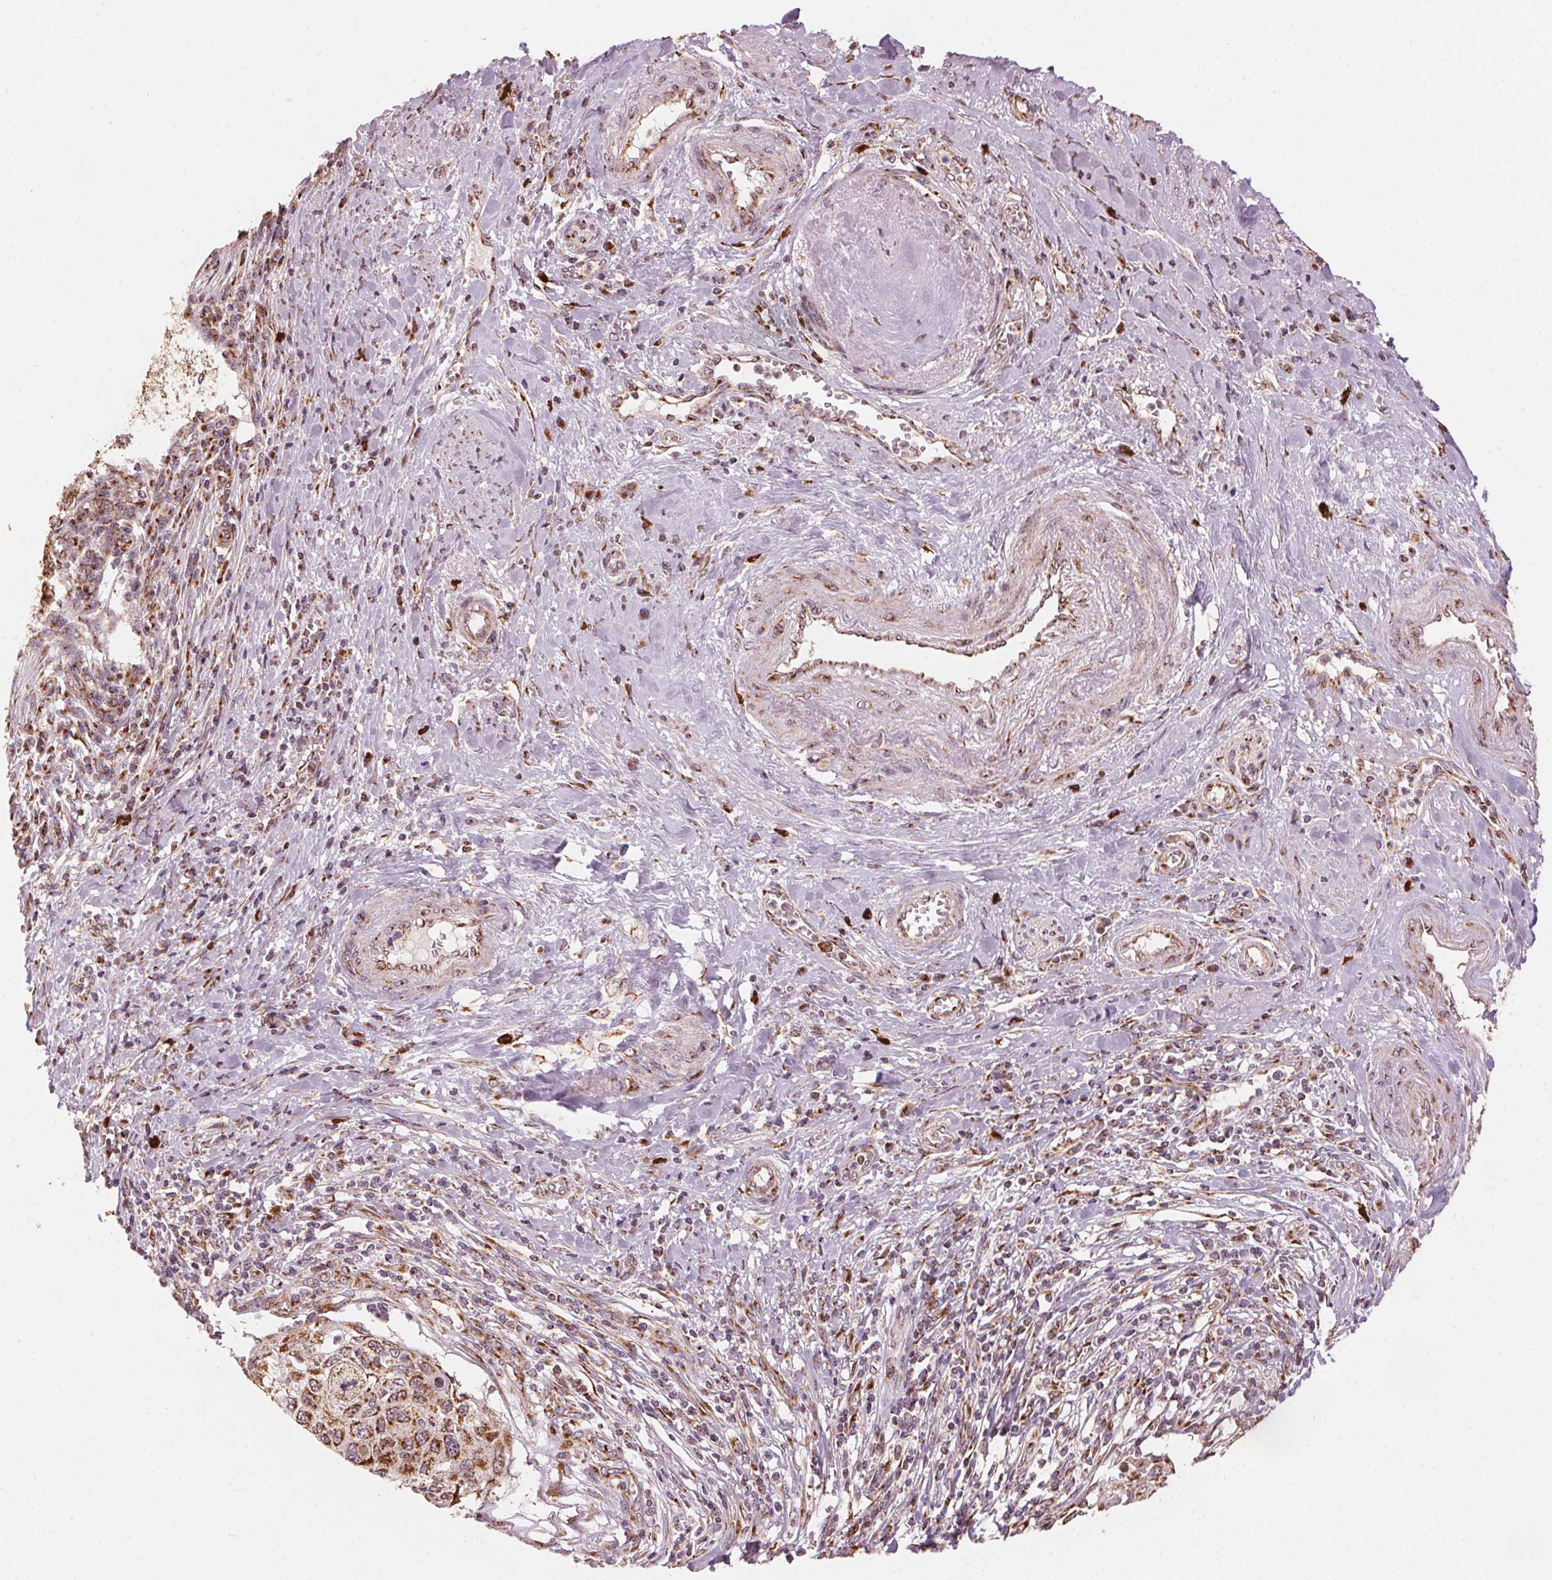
{"staining": {"intensity": "strong", "quantity": ">75%", "location": "cytoplasmic/membranous"}, "tissue": "cervical cancer", "cell_type": "Tumor cells", "image_type": "cancer", "snomed": [{"axis": "morphology", "description": "Squamous cell carcinoma, NOS"}, {"axis": "topography", "description": "Cervix"}], "caption": "Immunohistochemistry image of human cervical squamous cell carcinoma stained for a protein (brown), which demonstrates high levels of strong cytoplasmic/membranous expression in about >75% of tumor cells.", "gene": "TOMM70", "patient": {"sex": "female", "age": 70}}